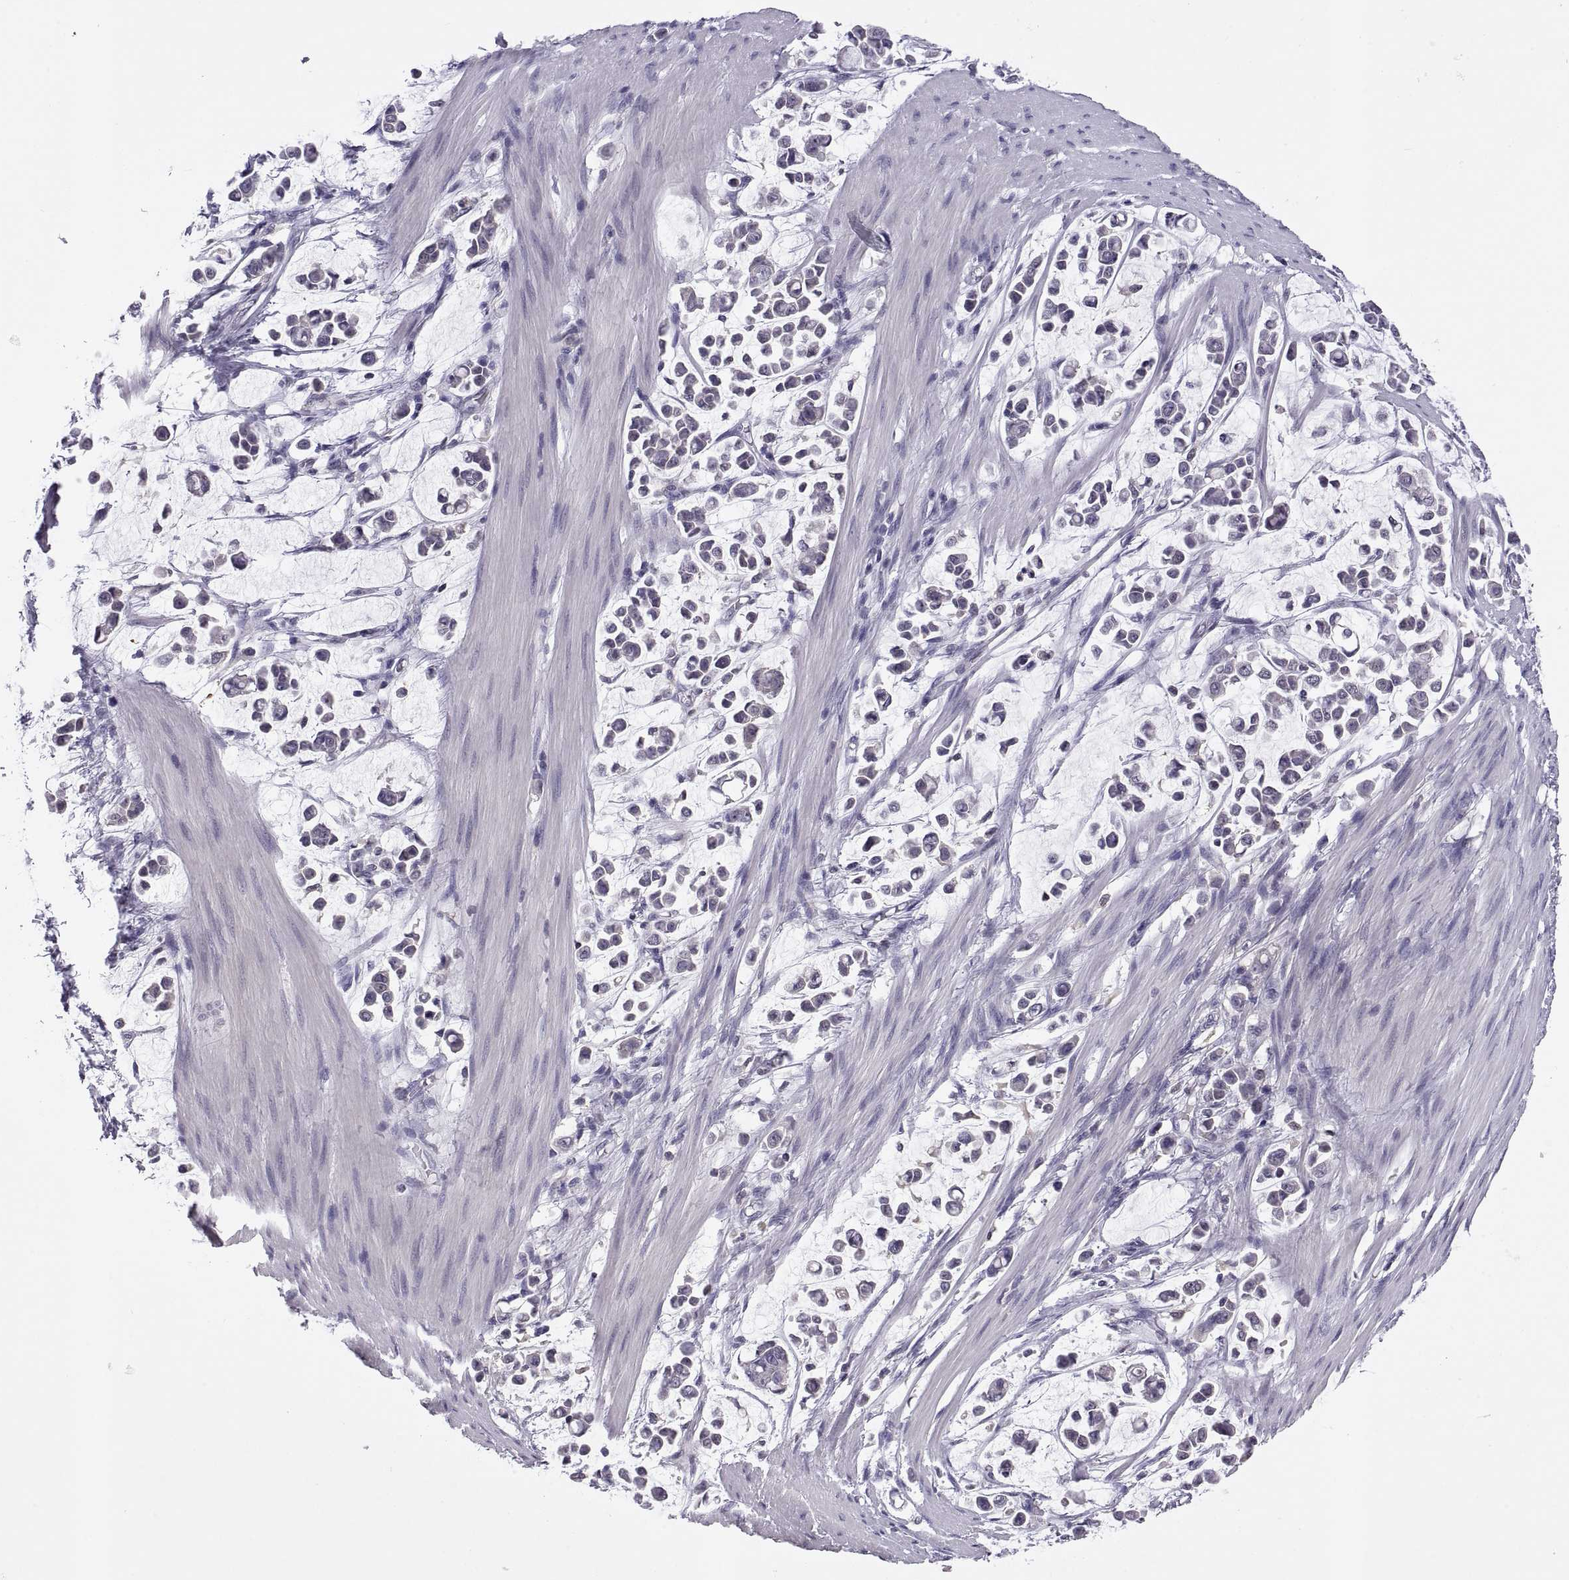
{"staining": {"intensity": "negative", "quantity": "none", "location": "none"}, "tissue": "stomach cancer", "cell_type": "Tumor cells", "image_type": "cancer", "snomed": [{"axis": "morphology", "description": "Adenocarcinoma, NOS"}, {"axis": "topography", "description": "Stomach"}], "caption": "This histopathology image is of stomach adenocarcinoma stained with immunohistochemistry to label a protein in brown with the nuclei are counter-stained blue. There is no positivity in tumor cells. Nuclei are stained in blue.", "gene": "FGF9", "patient": {"sex": "male", "age": 82}}